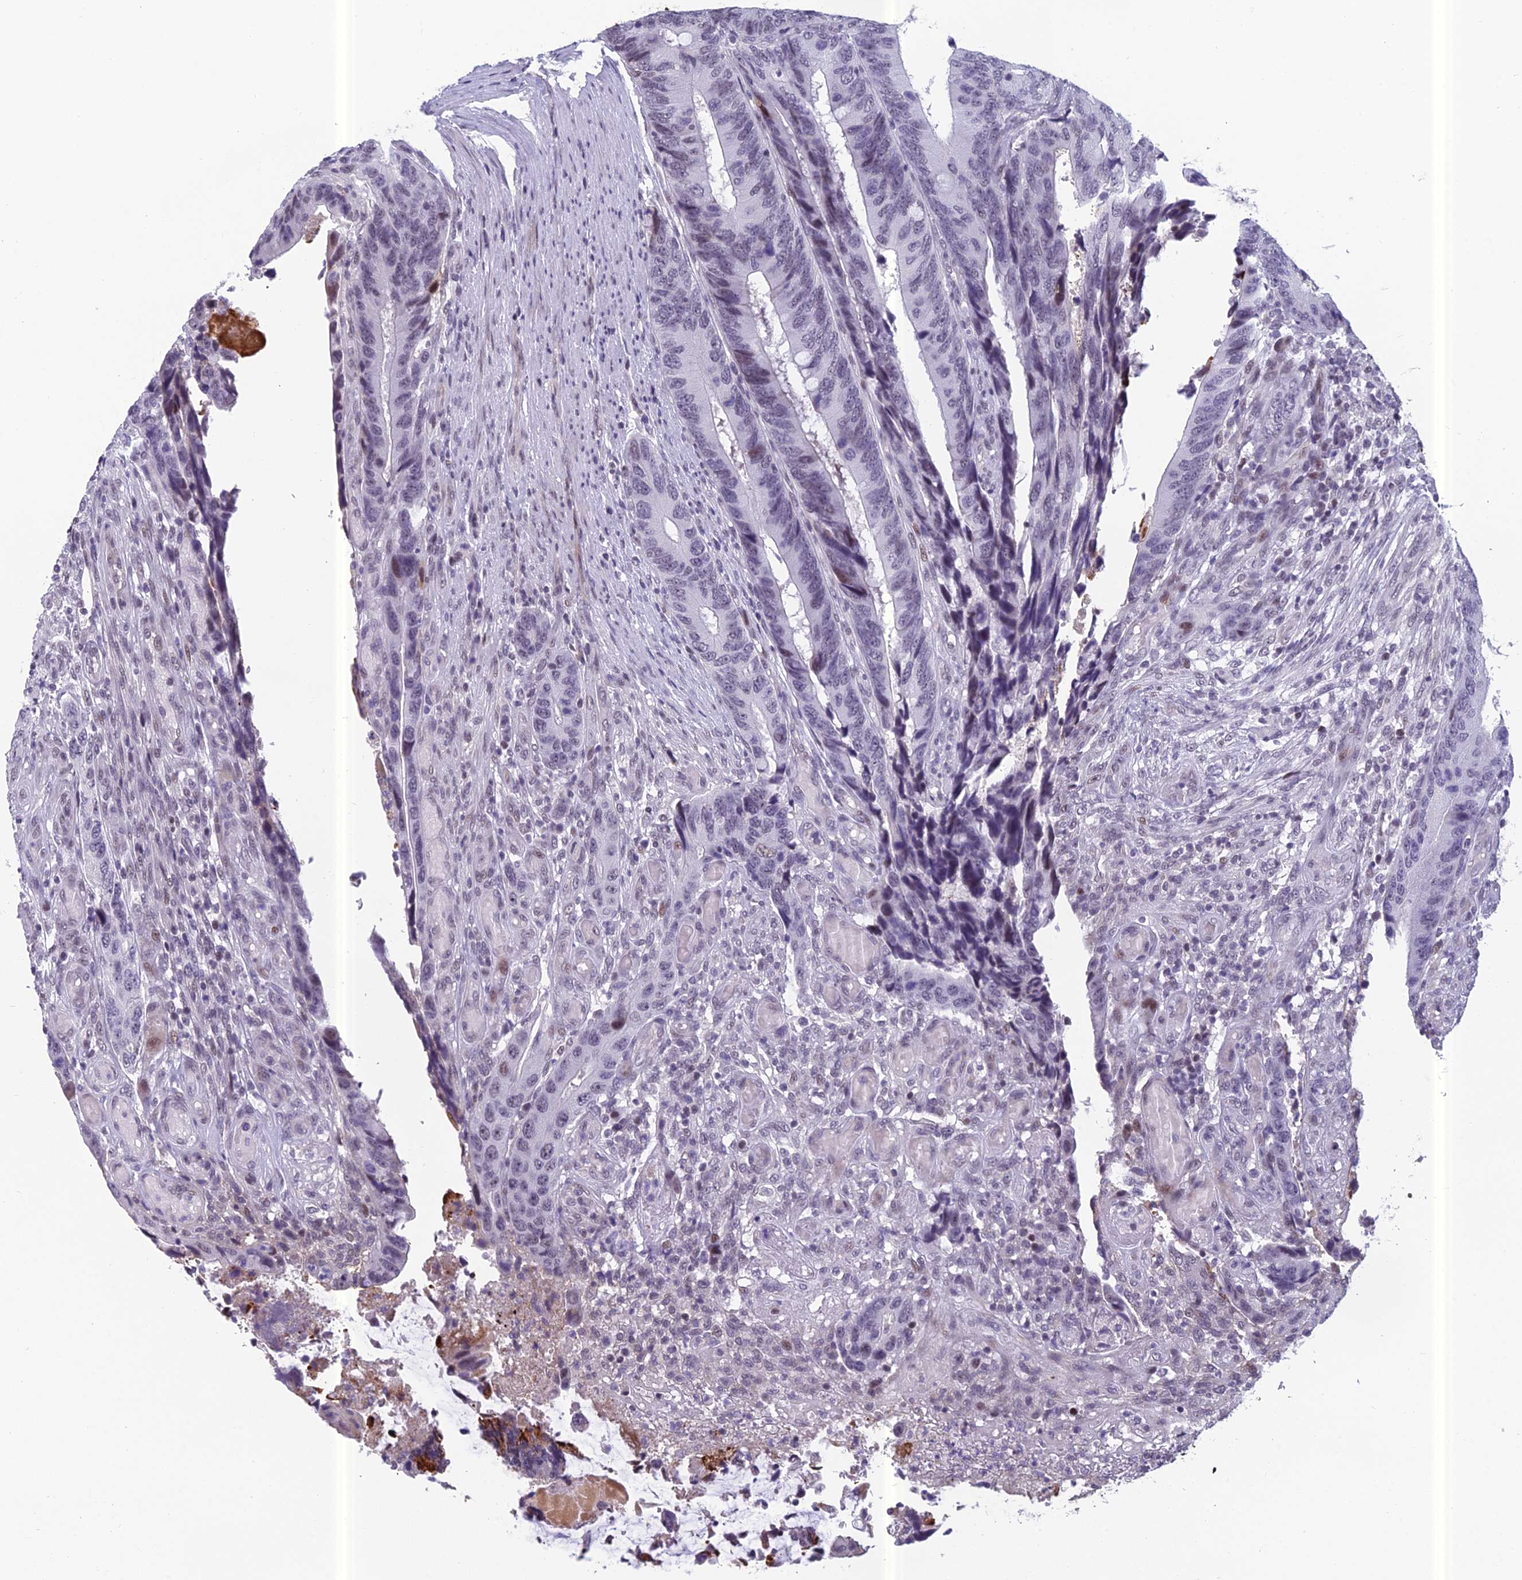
{"staining": {"intensity": "weak", "quantity": "<25%", "location": "nuclear"}, "tissue": "colorectal cancer", "cell_type": "Tumor cells", "image_type": "cancer", "snomed": [{"axis": "morphology", "description": "Adenocarcinoma, NOS"}, {"axis": "topography", "description": "Colon"}], "caption": "Colorectal adenocarcinoma was stained to show a protein in brown. There is no significant staining in tumor cells.", "gene": "RGS17", "patient": {"sex": "male", "age": 87}}